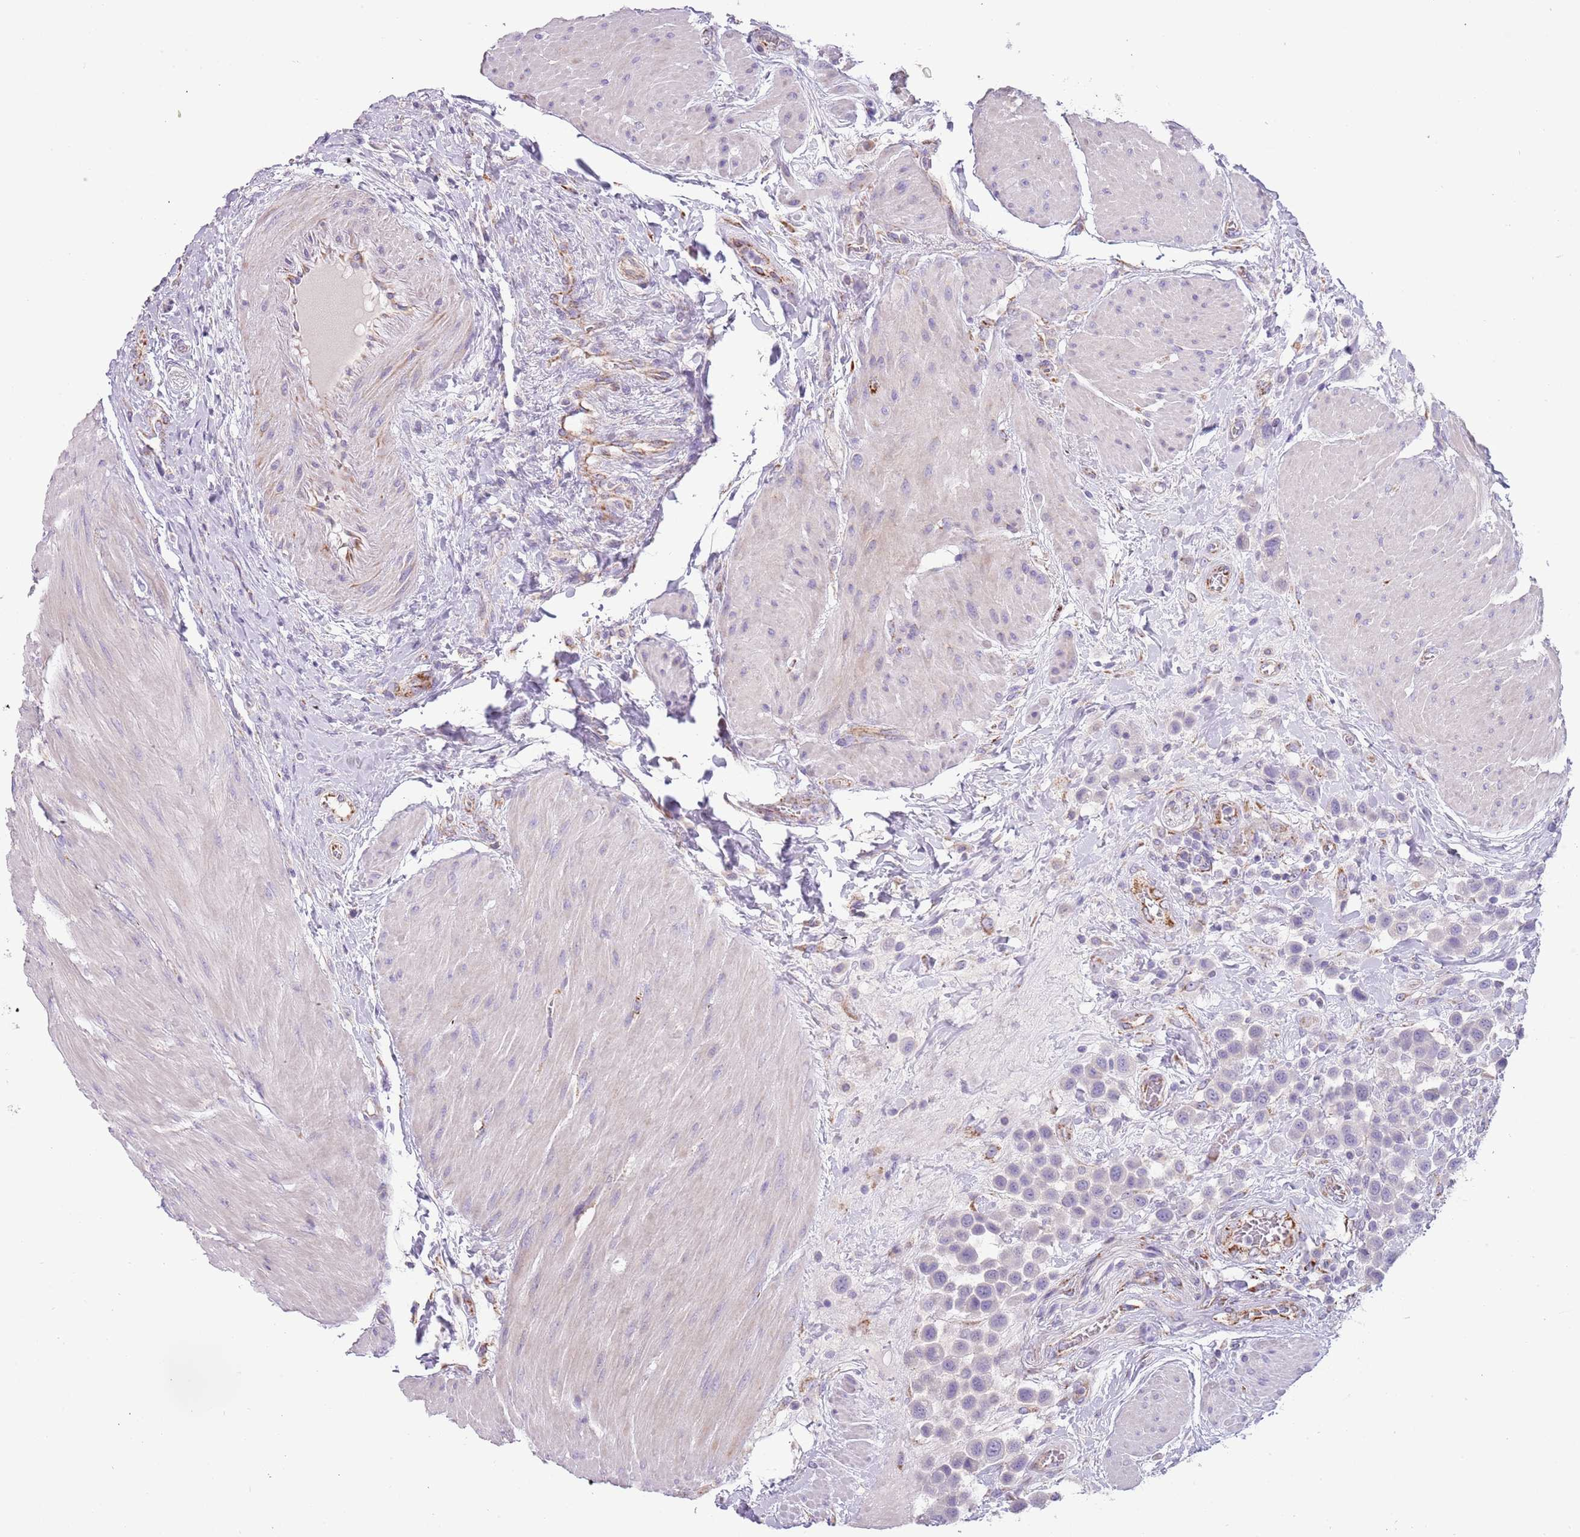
{"staining": {"intensity": "negative", "quantity": "none", "location": "none"}, "tissue": "urothelial cancer", "cell_type": "Tumor cells", "image_type": "cancer", "snomed": [{"axis": "morphology", "description": "Urothelial carcinoma, High grade"}, {"axis": "topography", "description": "Urinary bladder"}], "caption": "High magnification brightfield microscopy of urothelial cancer stained with DAB (brown) and counterstained with hematoxylin (blue): tumor cells show no significant staining.", "gene": "RNF222", "patient": {"sex": "male", "age": 50}}